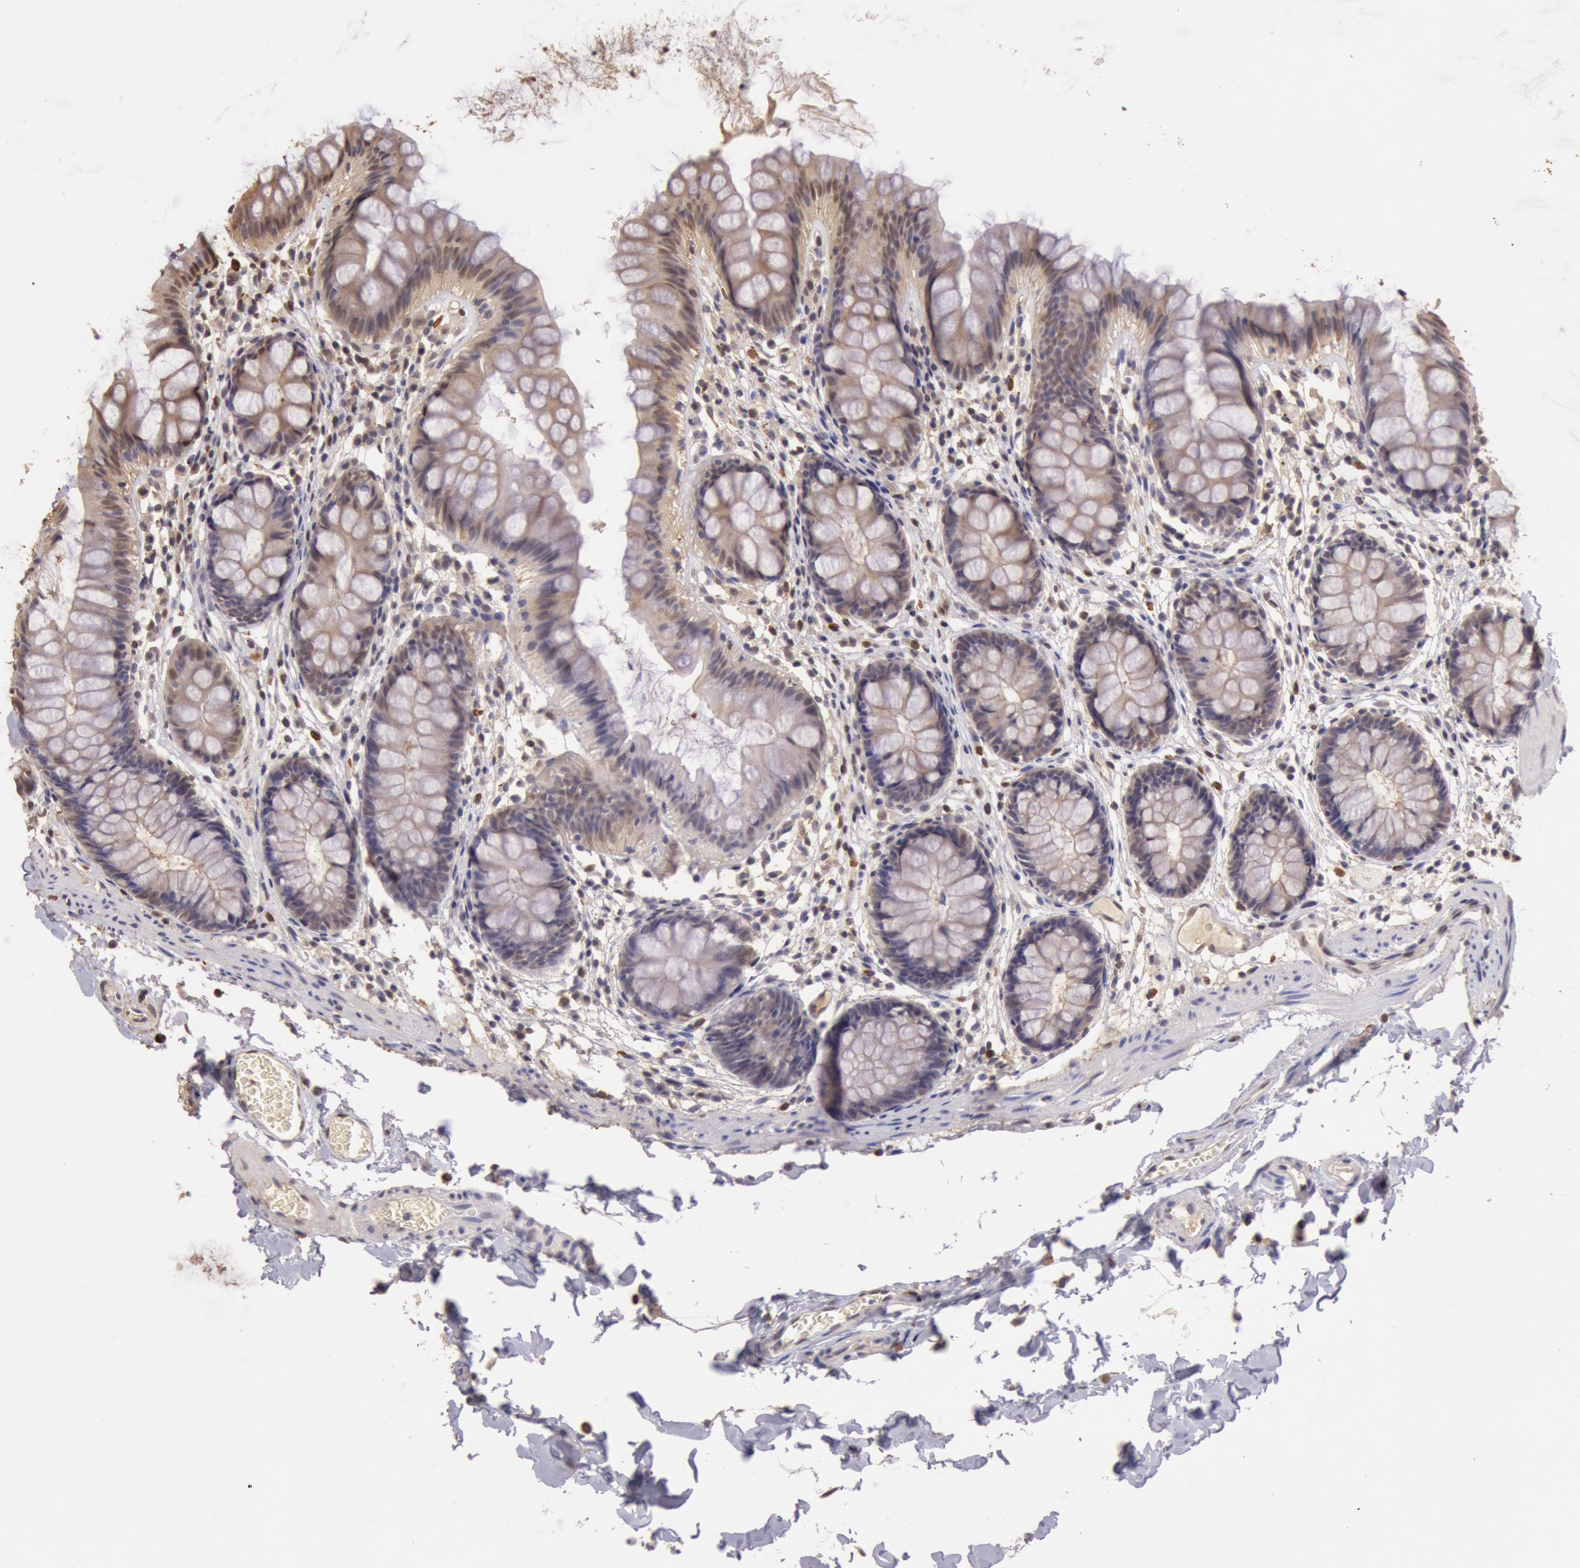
{"staining": {"intensity": "moderate", "quantity": "25%-75%", "location": "nuclear"}, "tissue": "colon", "cell_type": "Endothelial cells", "image_type": "normal", "snomed": [{"axis": "morphology", "description": "Normal tissue, NOS"}, {"axis": "topography", "description": "Smooth muscle"}, {"axis": "topography", "description": "Colon"}], "caption": "Immunohistochemistry (IHC) of normal human colon exhibits medium levels of moderate nuclear positivity in about 25%-75% of endothelial cells.", "gene": "SOD1", "patient": {"sex": "male", "age": 67}}